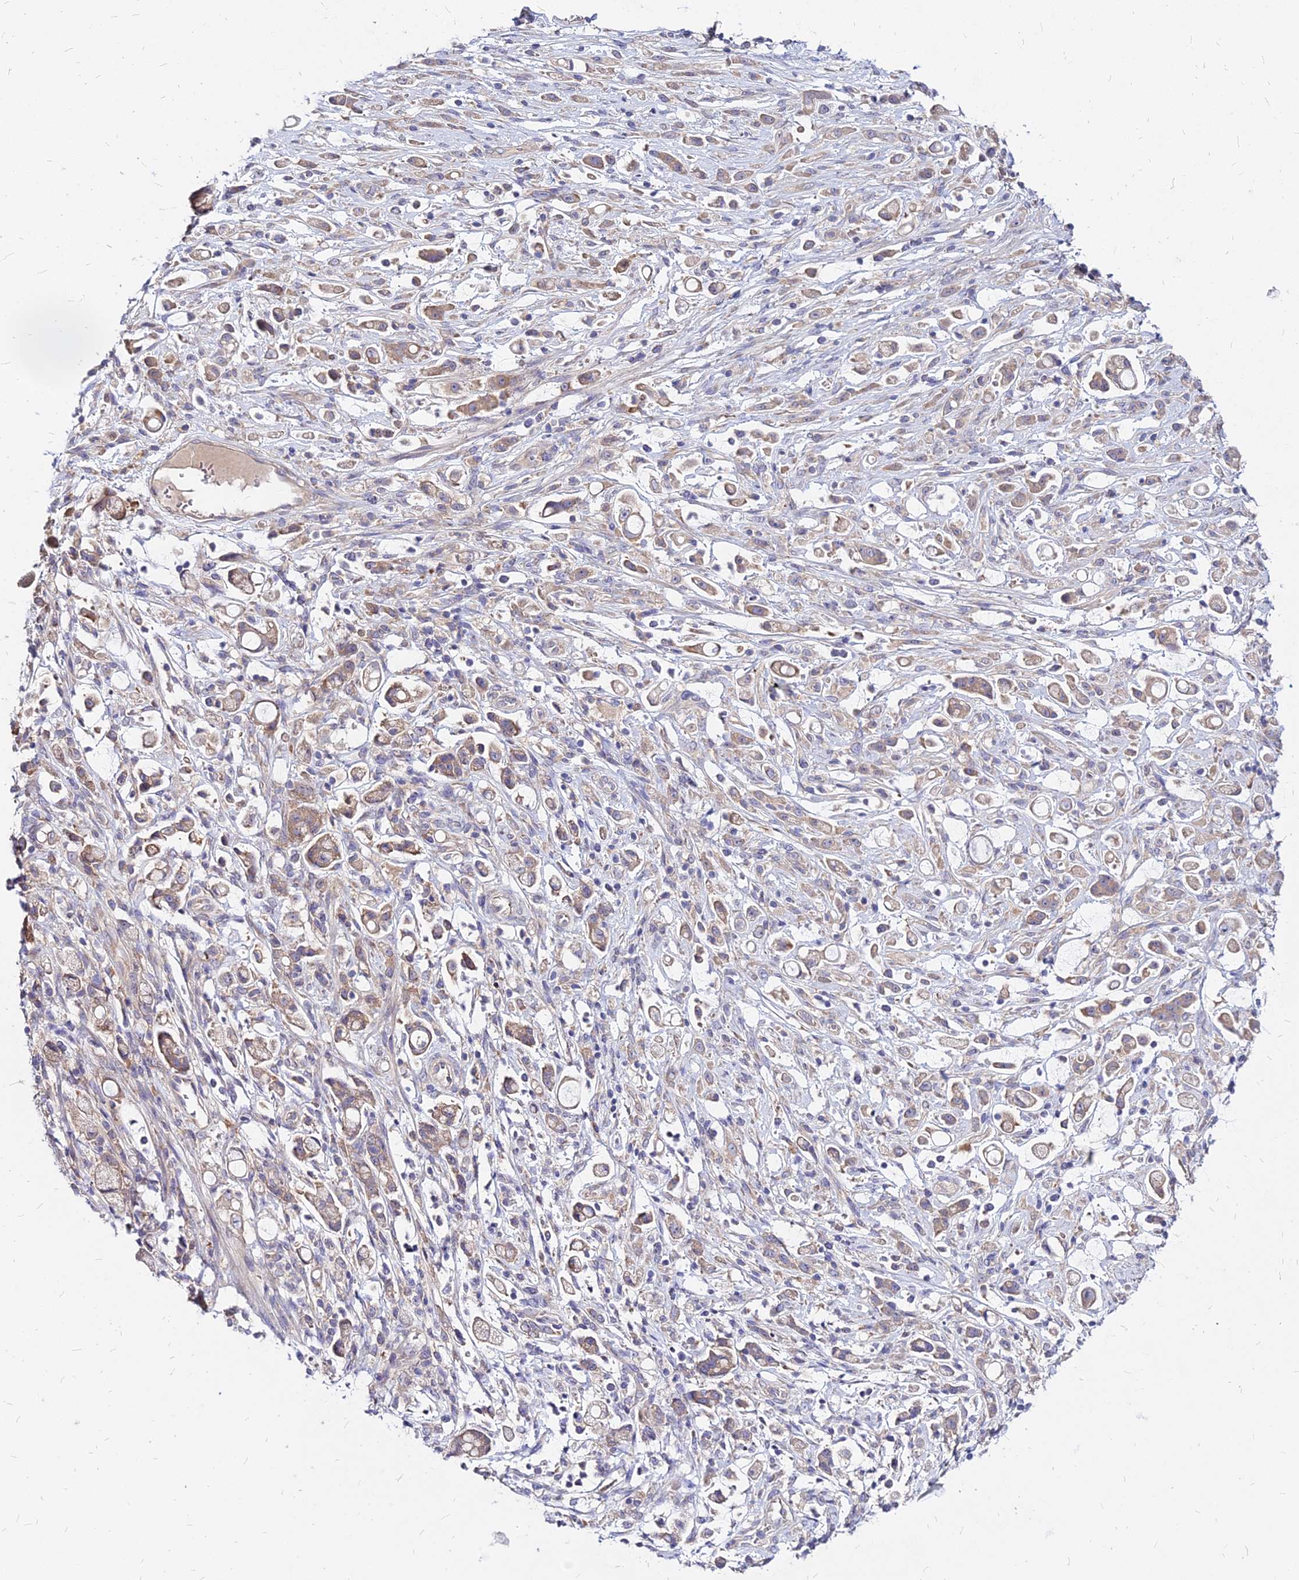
{"staining": {"intensity": "weak", "quantity": ">75%", "location": "cytoplasmic/membranous"}, "tissue": "stomach cancer", "cell_type": "Tumor cells", "image_type": "cancer", "snomed": [{"axis": "morphology", "description": "Adenocarcinoma, NOS"}, {"axis": "topography", "description": "Stomach"}], "caption": "A photomicrograph of human adenocarcinoma (stomach) stained for a protein reveals weak cytoplasmic/membranous brown staining in tumor cells. (brown staining indicates protein expression, while blue staining denotes nuclei).", "gene": "COMMD10", "patient": {"sex": "female", "age": 60}}